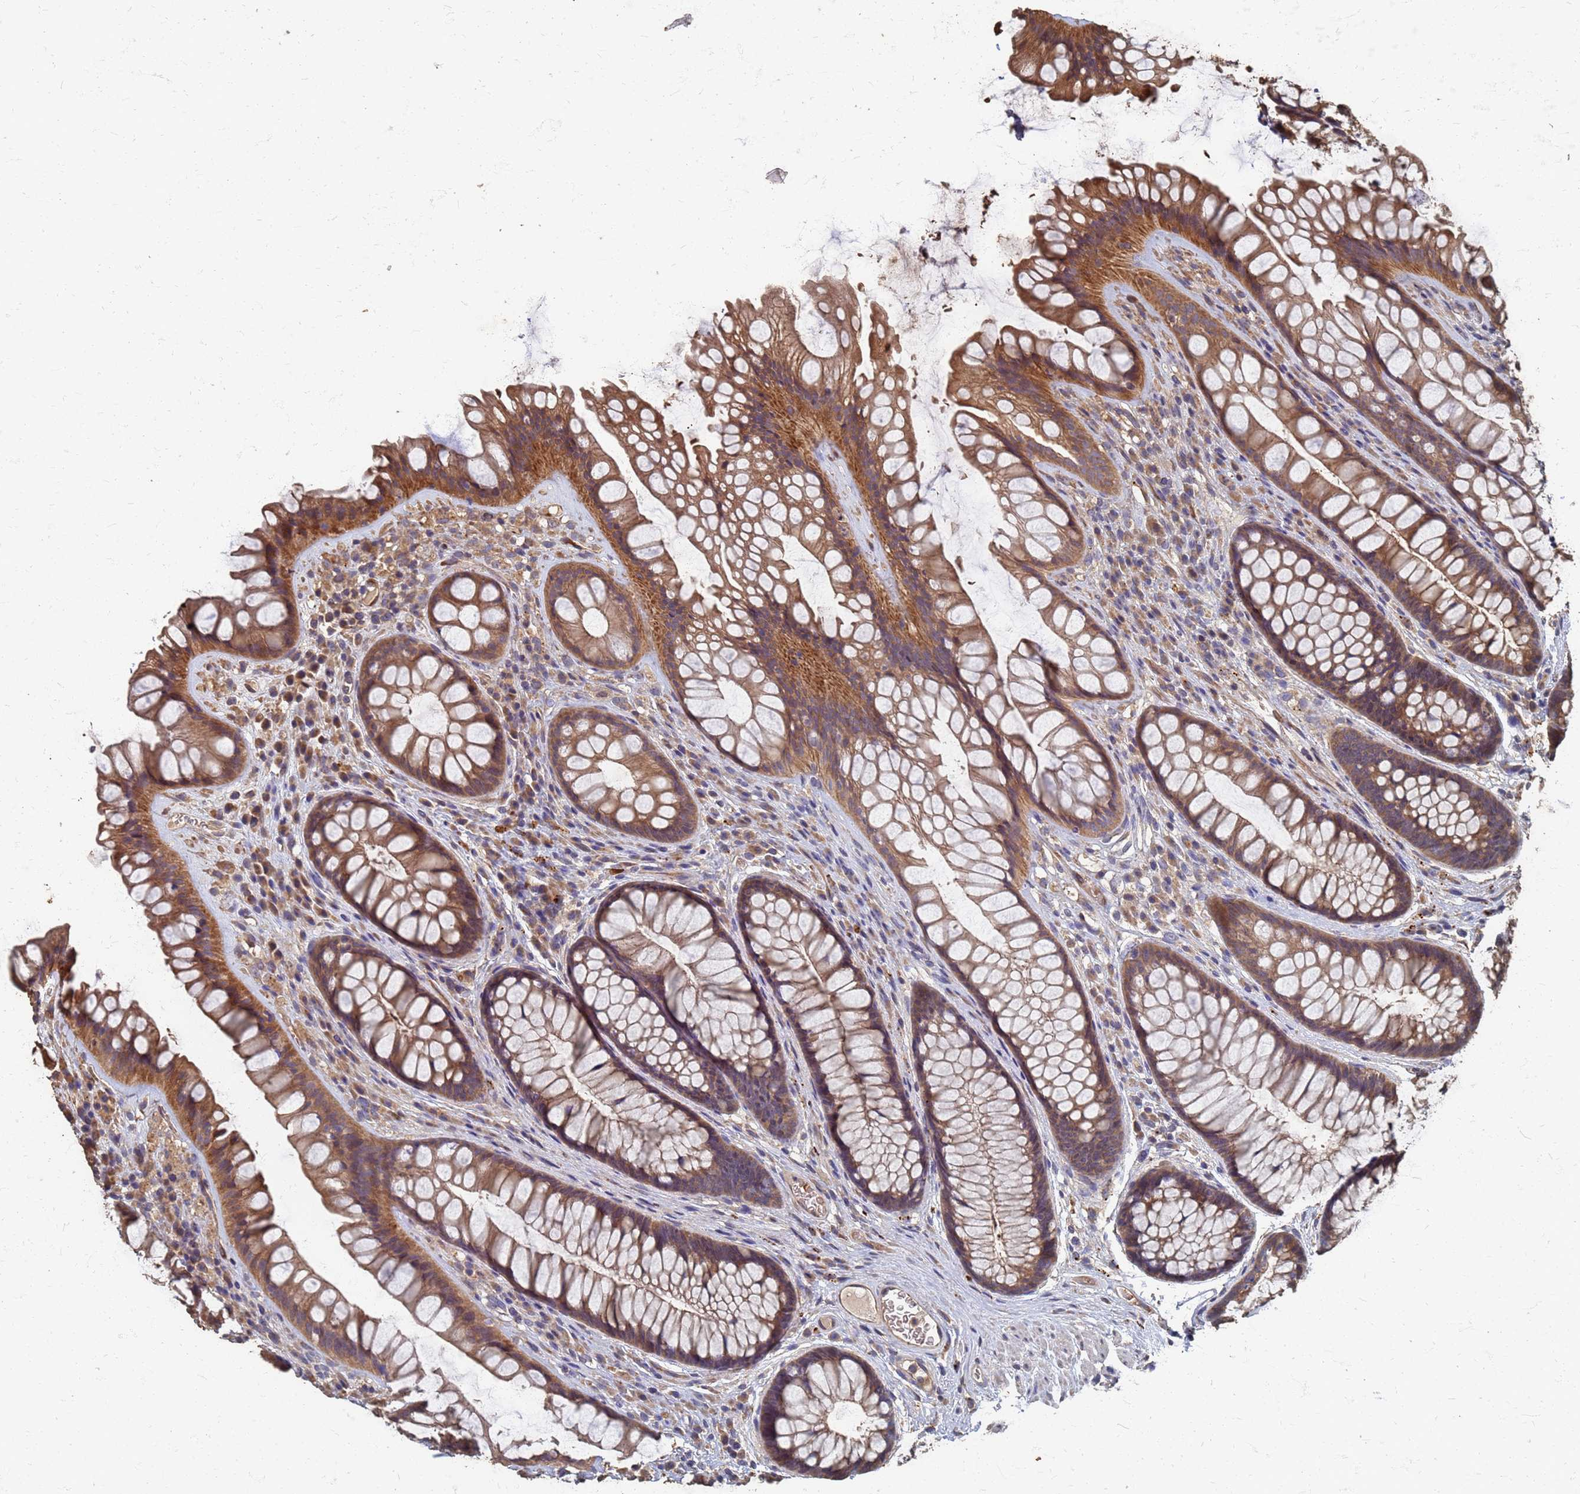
{"staining": {"intensity": "moderate", "quantity": ">75%", "location": "cytoplasmic/membranous"}, "tissue": "rectum", "cell_type": "Glandular cells", "image_type": "normal", "snomed": [{"axis": "morphology", "description": "Normal tissue, NOS"}, {"axis": "topography", "description": "Rectum"}], "caption": "Benign rectum demonstrates moderate cytoplasmic/membranous positivity in approximately >75% of glandular cells, visualized by immunohistochemistry.", "gene": "DPH5", "patient": {"sex": "male", "age": 74}}